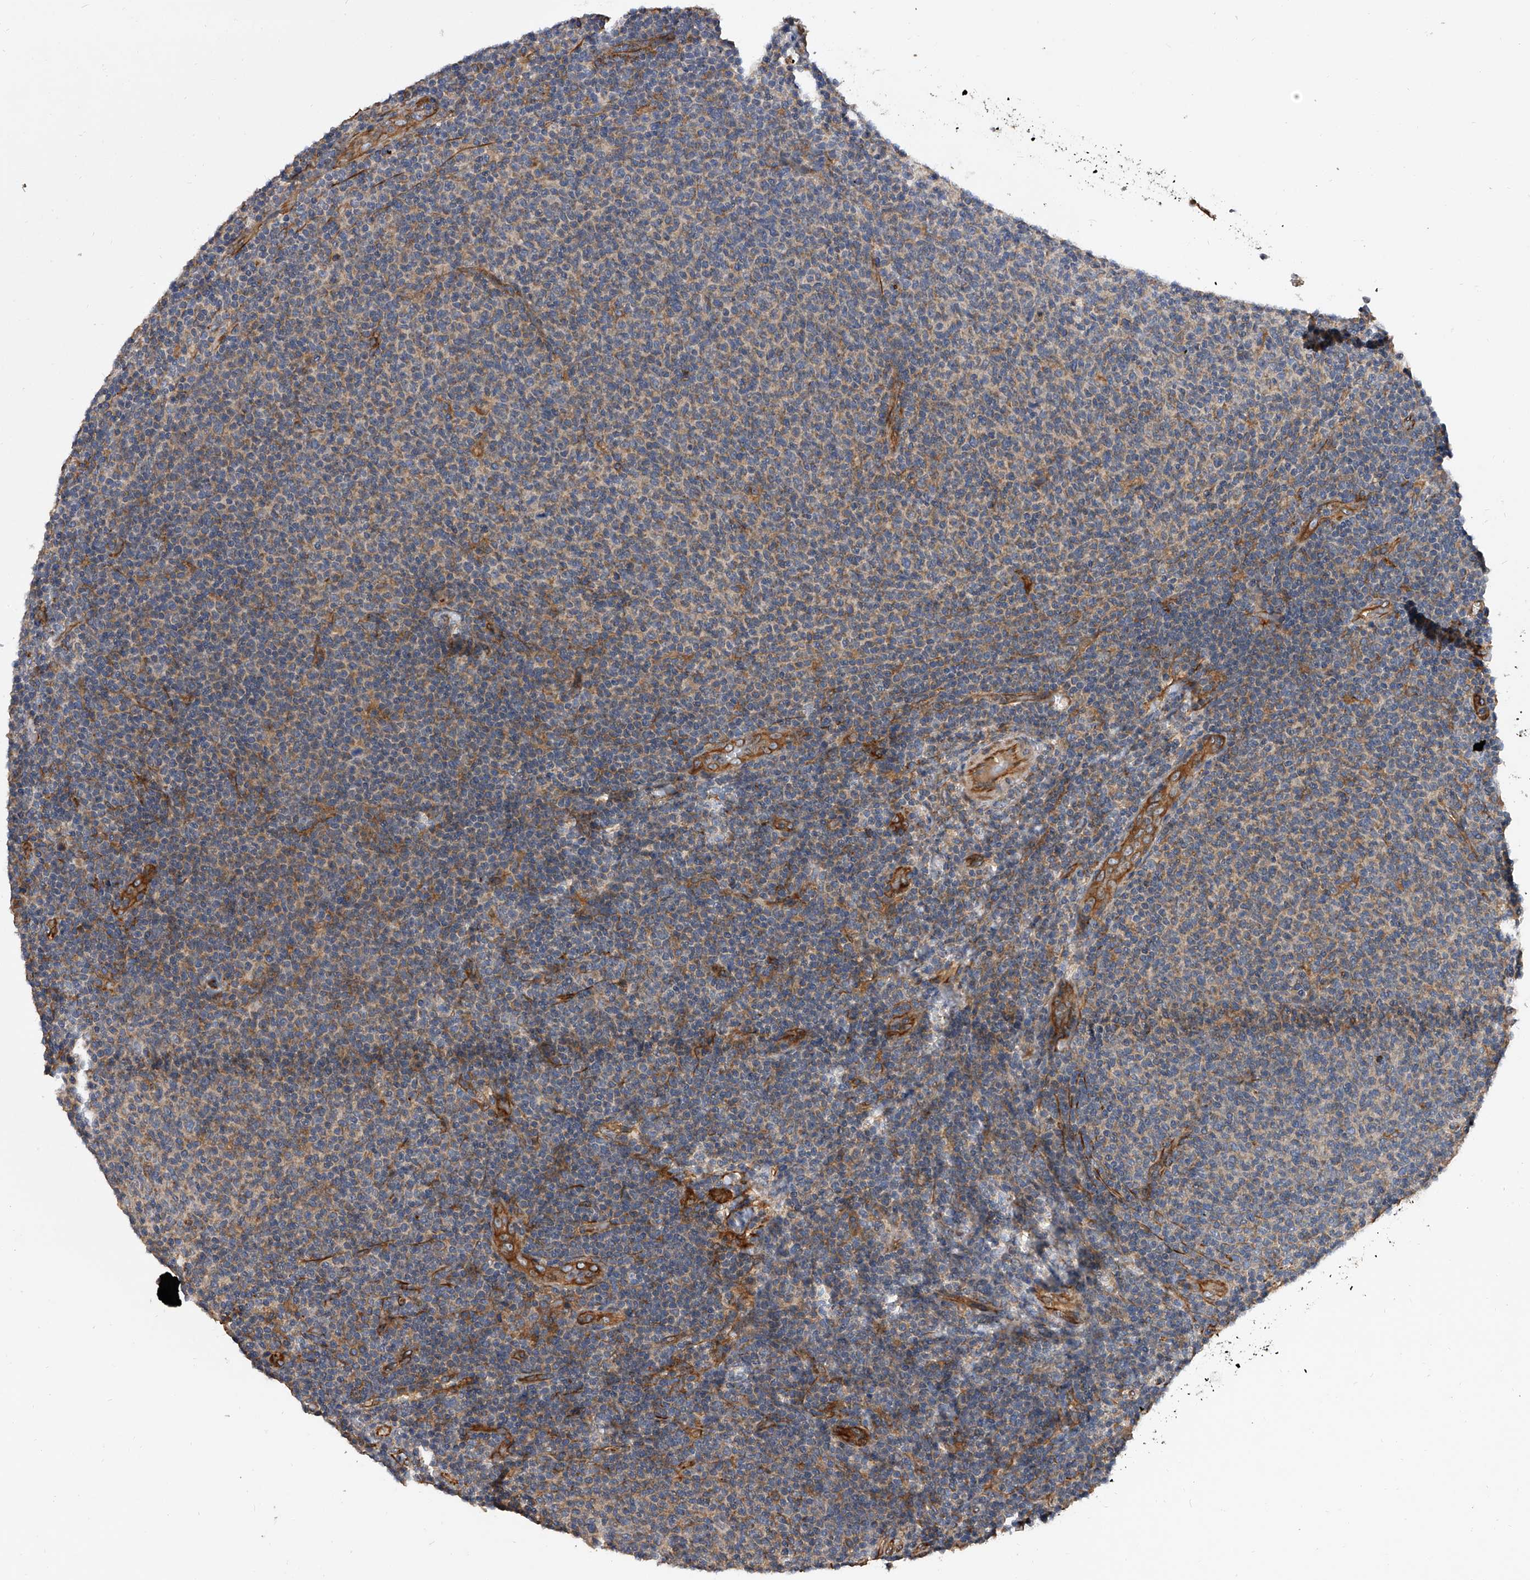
{"staining": {"intensity": "negative", "quantity": "none", "location": "none"}, "tissue": "lymphoma", "cell_type": "Tumor cells", "image_type": "cancer", "snomed": [{"axis": "morphology", "description": "Malignant lymphoma, non-Hodgkin's type, Low grade"}, {"axis": "topography", "description": "Lymph node"}], "caption": "This is an IHC micrograph of human lymphoma. There is no expression in tumor cells.", "gene": "EXOC4", "patient": {"sex": "male", "age": 66}}